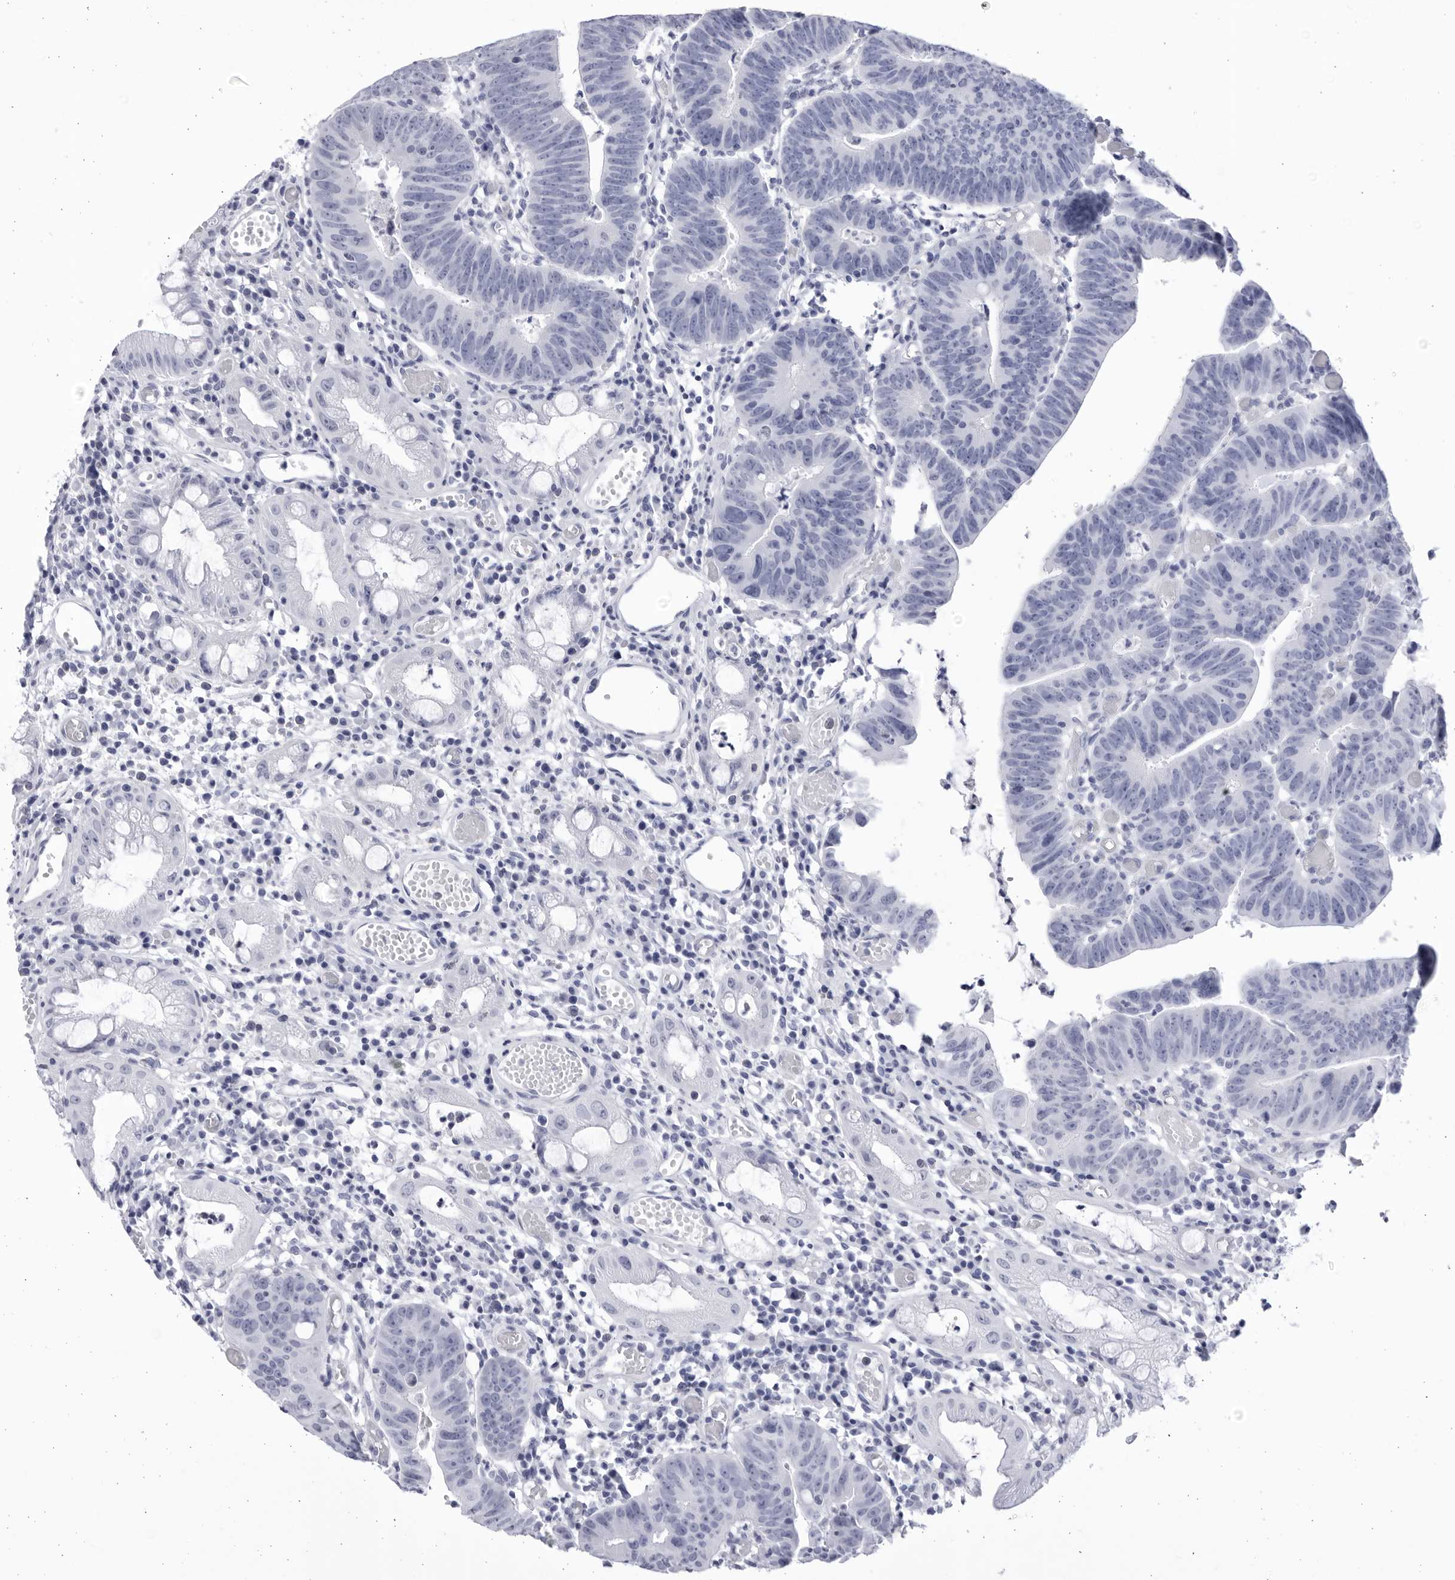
{"staining": {"intensity": "negative", "quantity": "none", "location": "none"}, "tissue": "colorectal cancer", "cell_type": "Tumor cells", "image_type": "cancer", "snomed": [{"axis": "morphology", "description": "Adenocarcinoma, NOS"}, {"axis": "topography", "description": "Rectum"}], "caption": "Immunohistochemical staining of human colorectal adenocarcinoma exhibits no significant positivity in tumor cells. (DAB (3,3'-diaminobenzidine) immunohistochemistry (IHC), high magnification).", "gene": "CCDC181", "patient": {"sex": "female", "age": 65}}